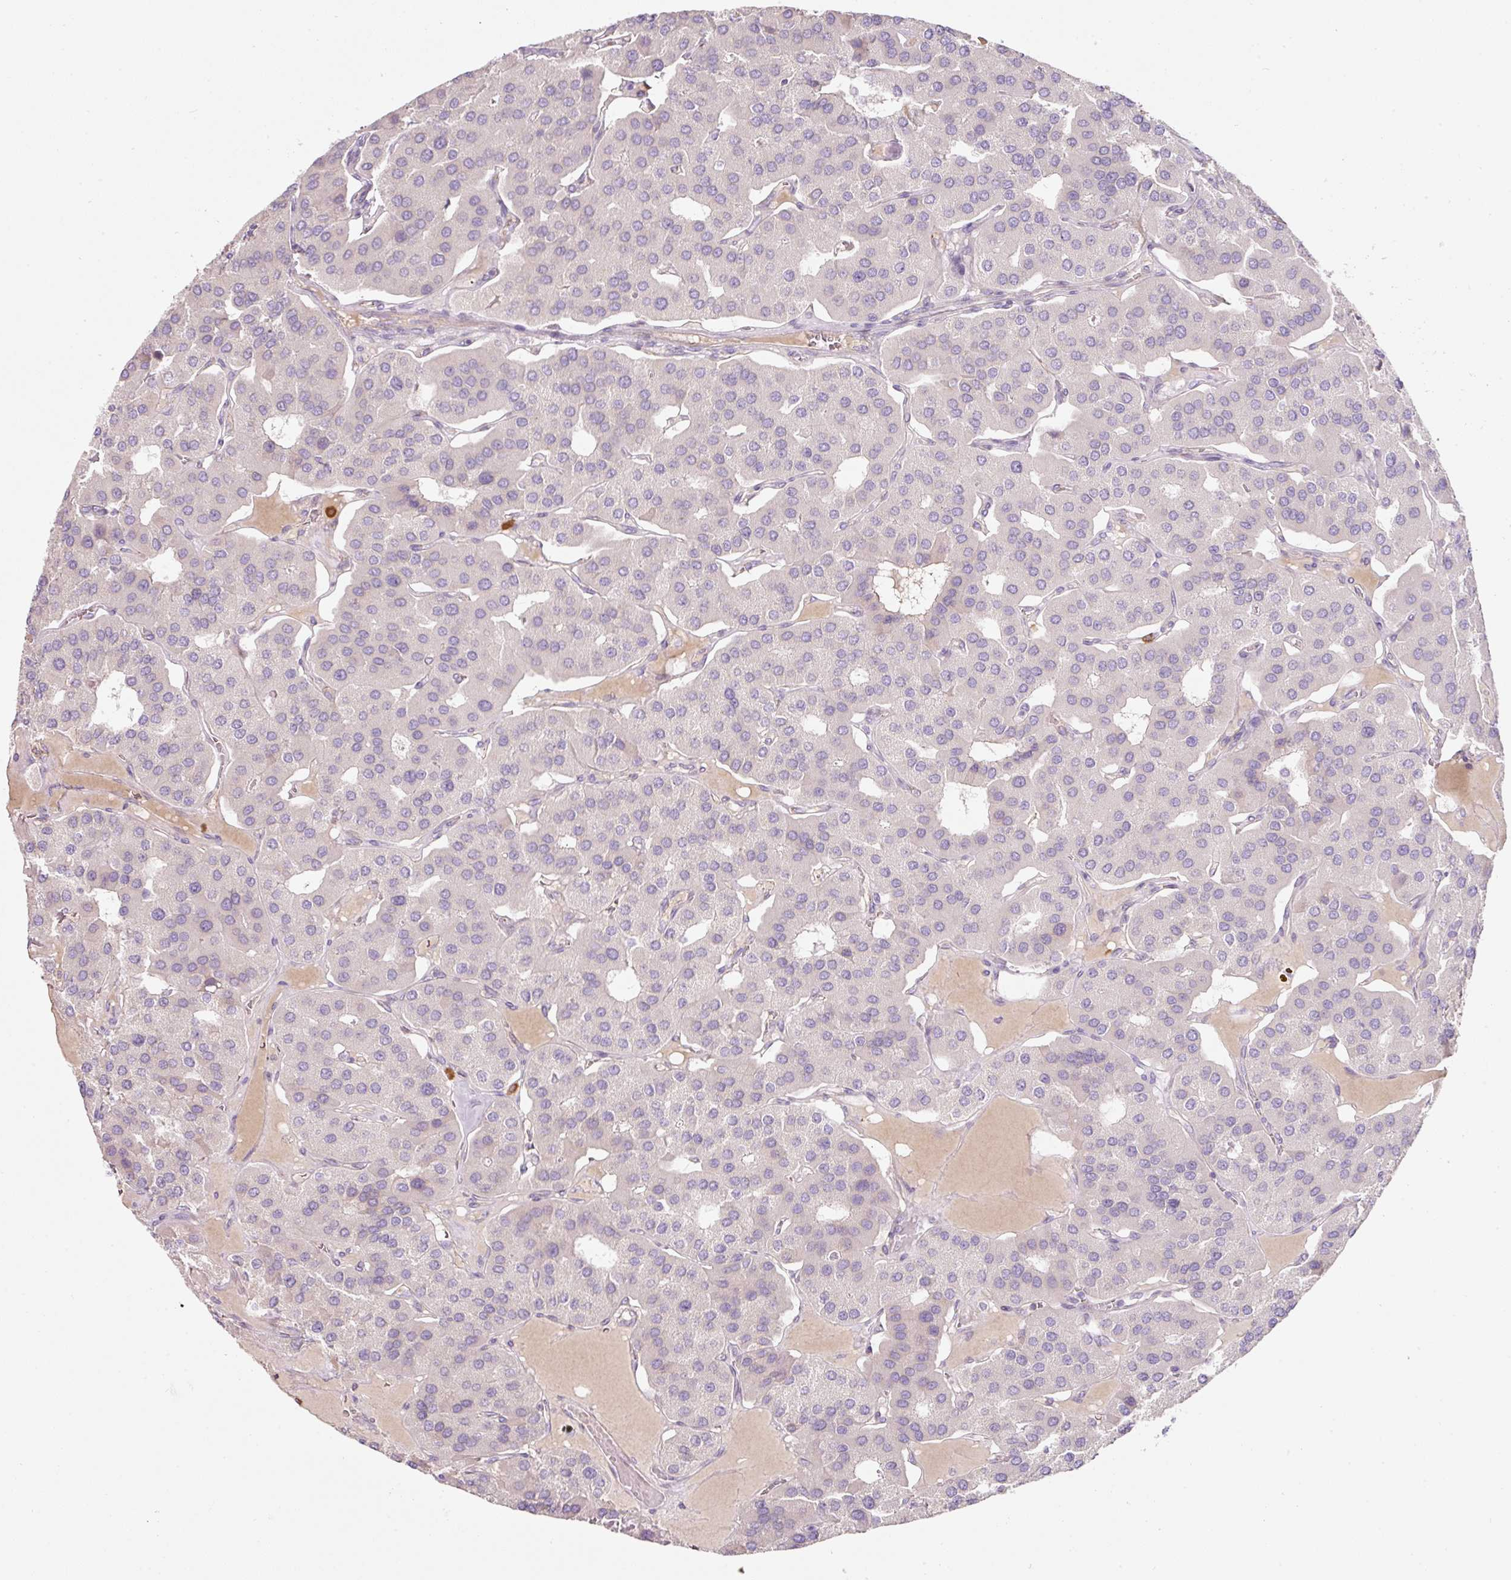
{"staining": {"intensity": "negative", "quantity": "none", "location": "none"}, "tissue": "parathyroid gland", "cell_type": "Glandular cells", "image_type": "normal", "snomed": [{"axis": "morphology", "description": "Normal tissue, NOS"}, {"axis": "morphology", "description": "Adenoma, NOS"}, {"axis": "topography", "description": "Parathyroid gland"}], "caption": "IHC of benign parathyroid gland reveals no positivity in glandular cells. (Brightfield microscopy of DAB immunohistochemistry (IHC) at high magnification).", "gene": "NBPF11", "patient": {"sex": "female", "age": 86}}